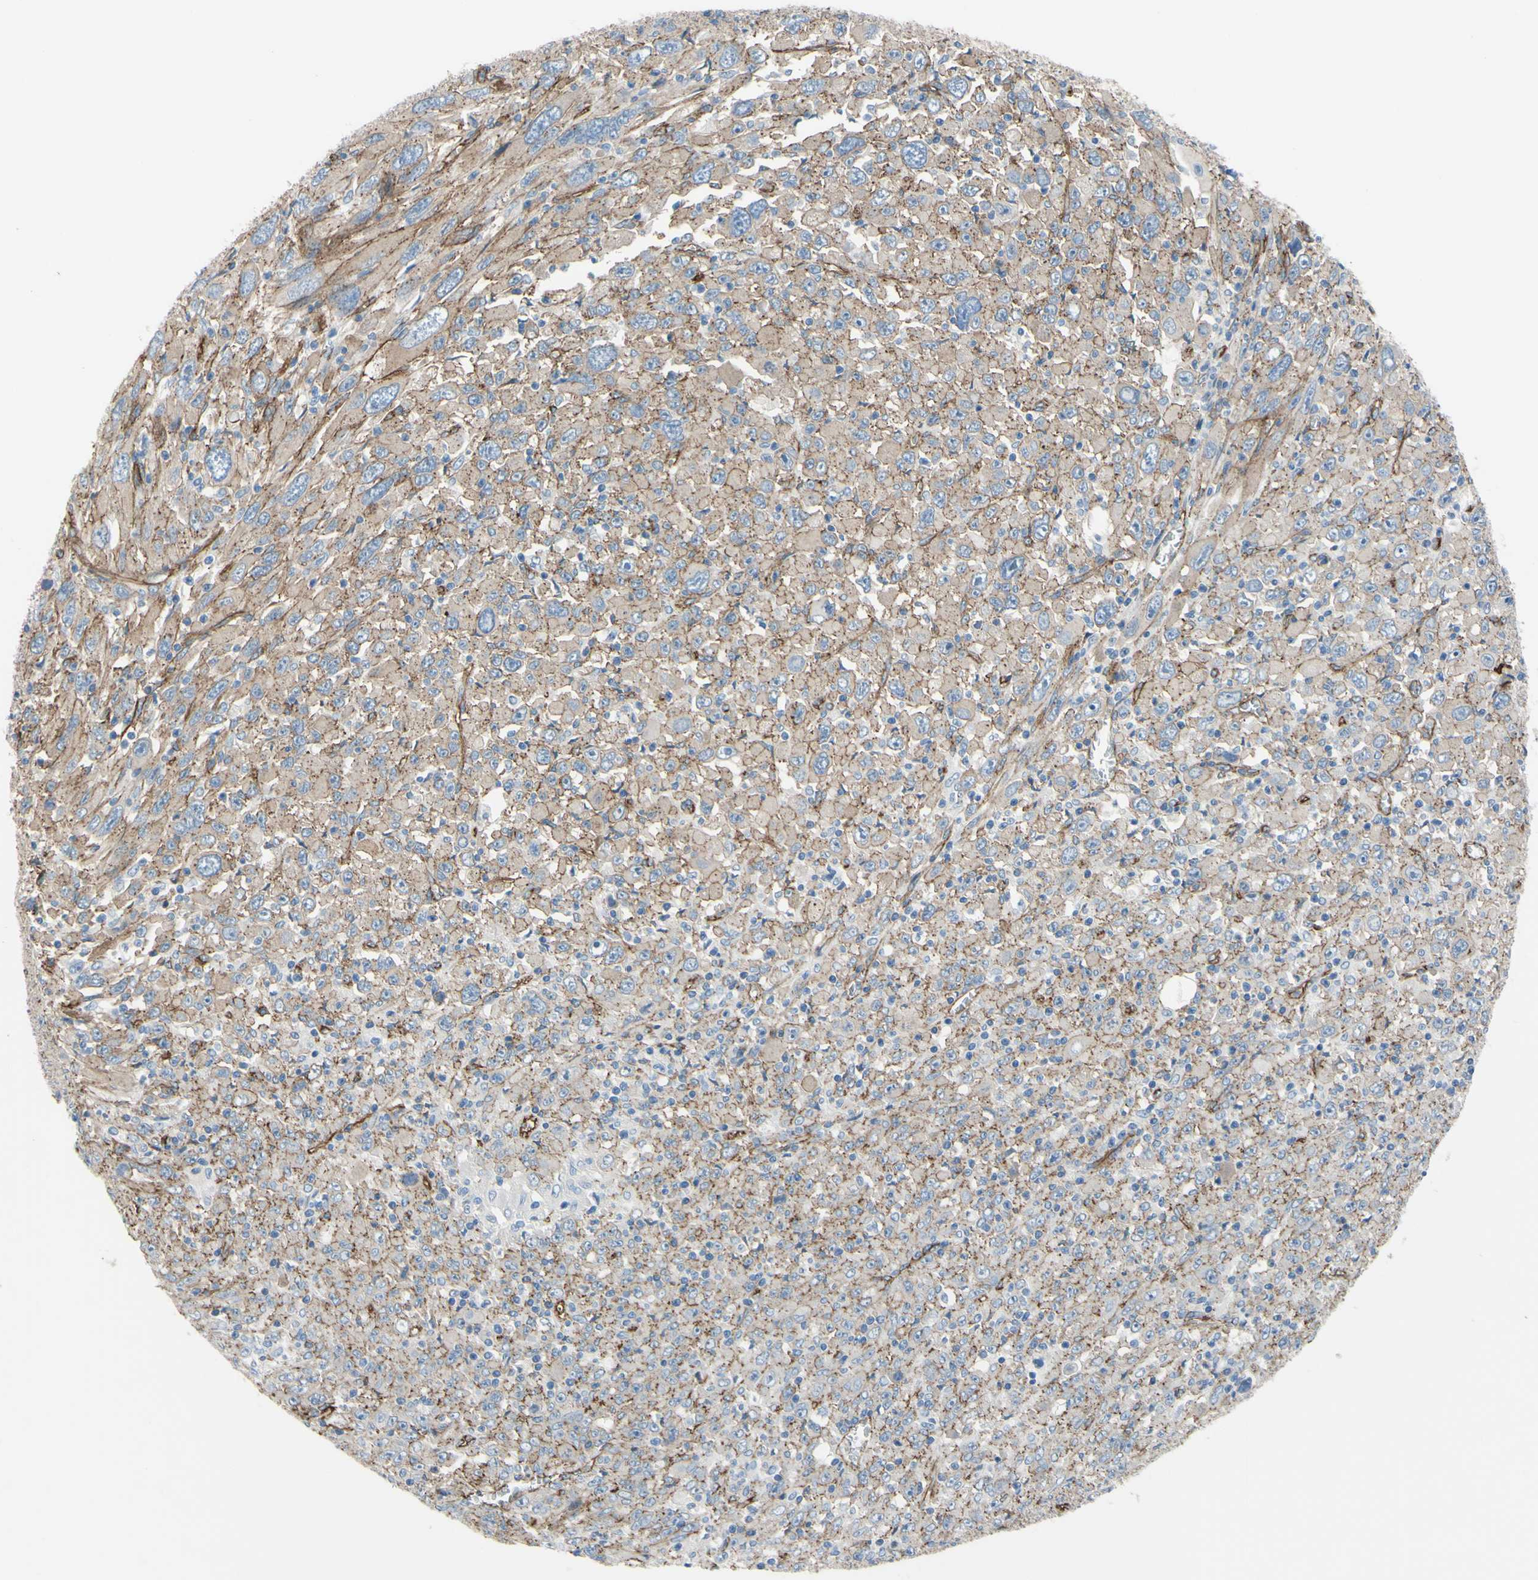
{"staining": {"intensity": "moderate", "quantity": ">75%", "location": "cytoplasmic/membranous"}, "tissue": "melanoma", "cell_type": "Tumor cells", "image_type": "cancer", "snomed": [{"axis": "morphology", "description": "Malignant melanoma, Metastatic site"}, {"axis": "topography", "description": "Skin"}], "caption": "A medium amount of moderate cytoplasmic/membranous staining is seen in about >75% of tumor cells in melanoma tissue.", "gene": "TPBG", "patient": {"sex": "female", "age": 56}}